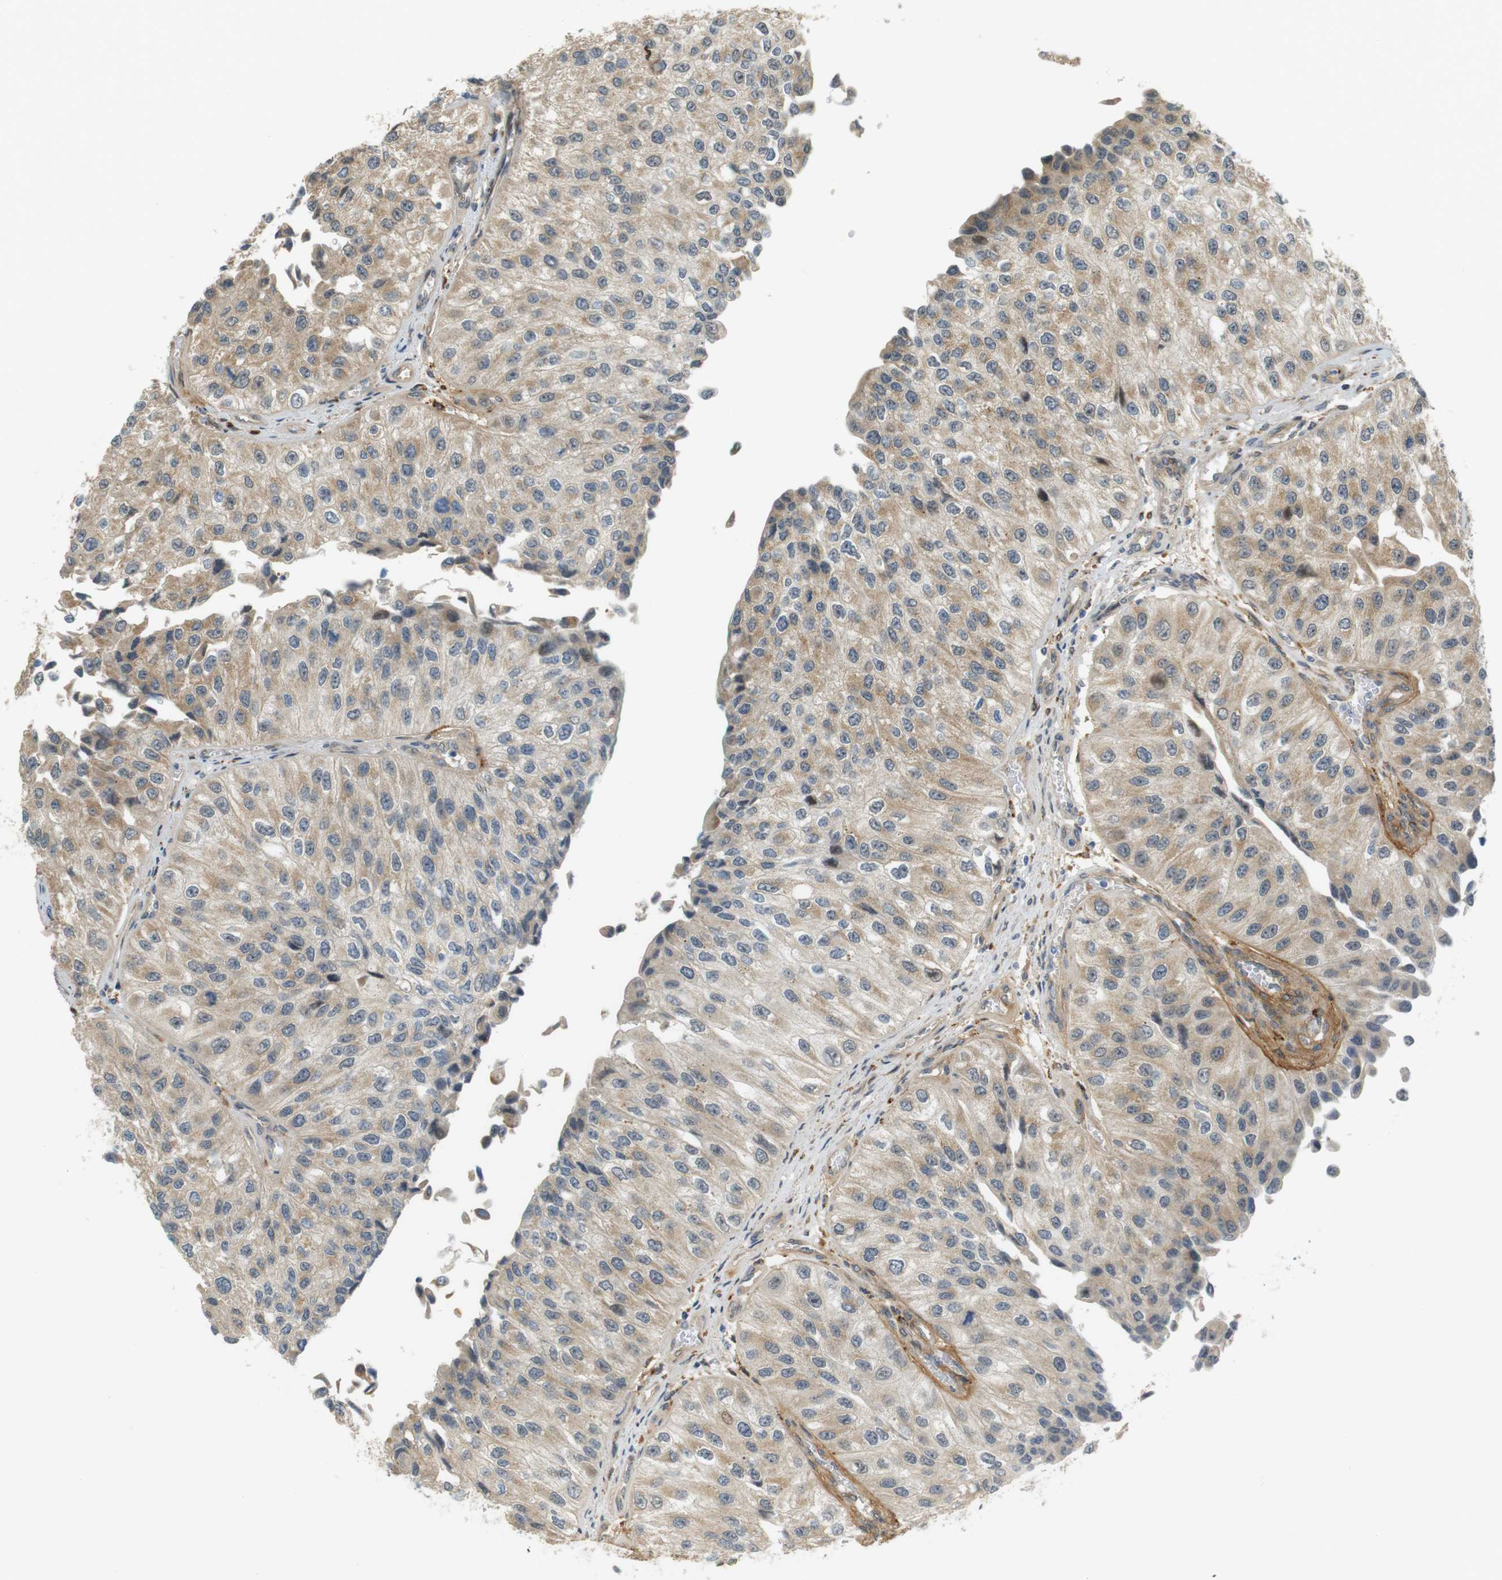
{"staining": {"intensity": "moderate", "quantity": ">75%", "location": "cytoplasmic/membranous"}, "tissue": "urothelial cancer", "cell_type": "Tumor cells", "image_type": "cancer", "snomed": [{"axis": "morphology", "description": "Urothelial carcinoma, High grade"}, {"axis": "topography", "description": "Kidney"}, {"axis": "topography", "description": "Urinary bladder"}], "caption": "Urothelial cancer was stained to show a protein in brown. There is medium levels of moderate cytoplasmic/membranous expression in about >75% of tumor cells. (Brightfield microscopy of DAB IHC at high magnification).", "gene": "TSPAN9", "patient": {"sex": "male", "age": 77}}